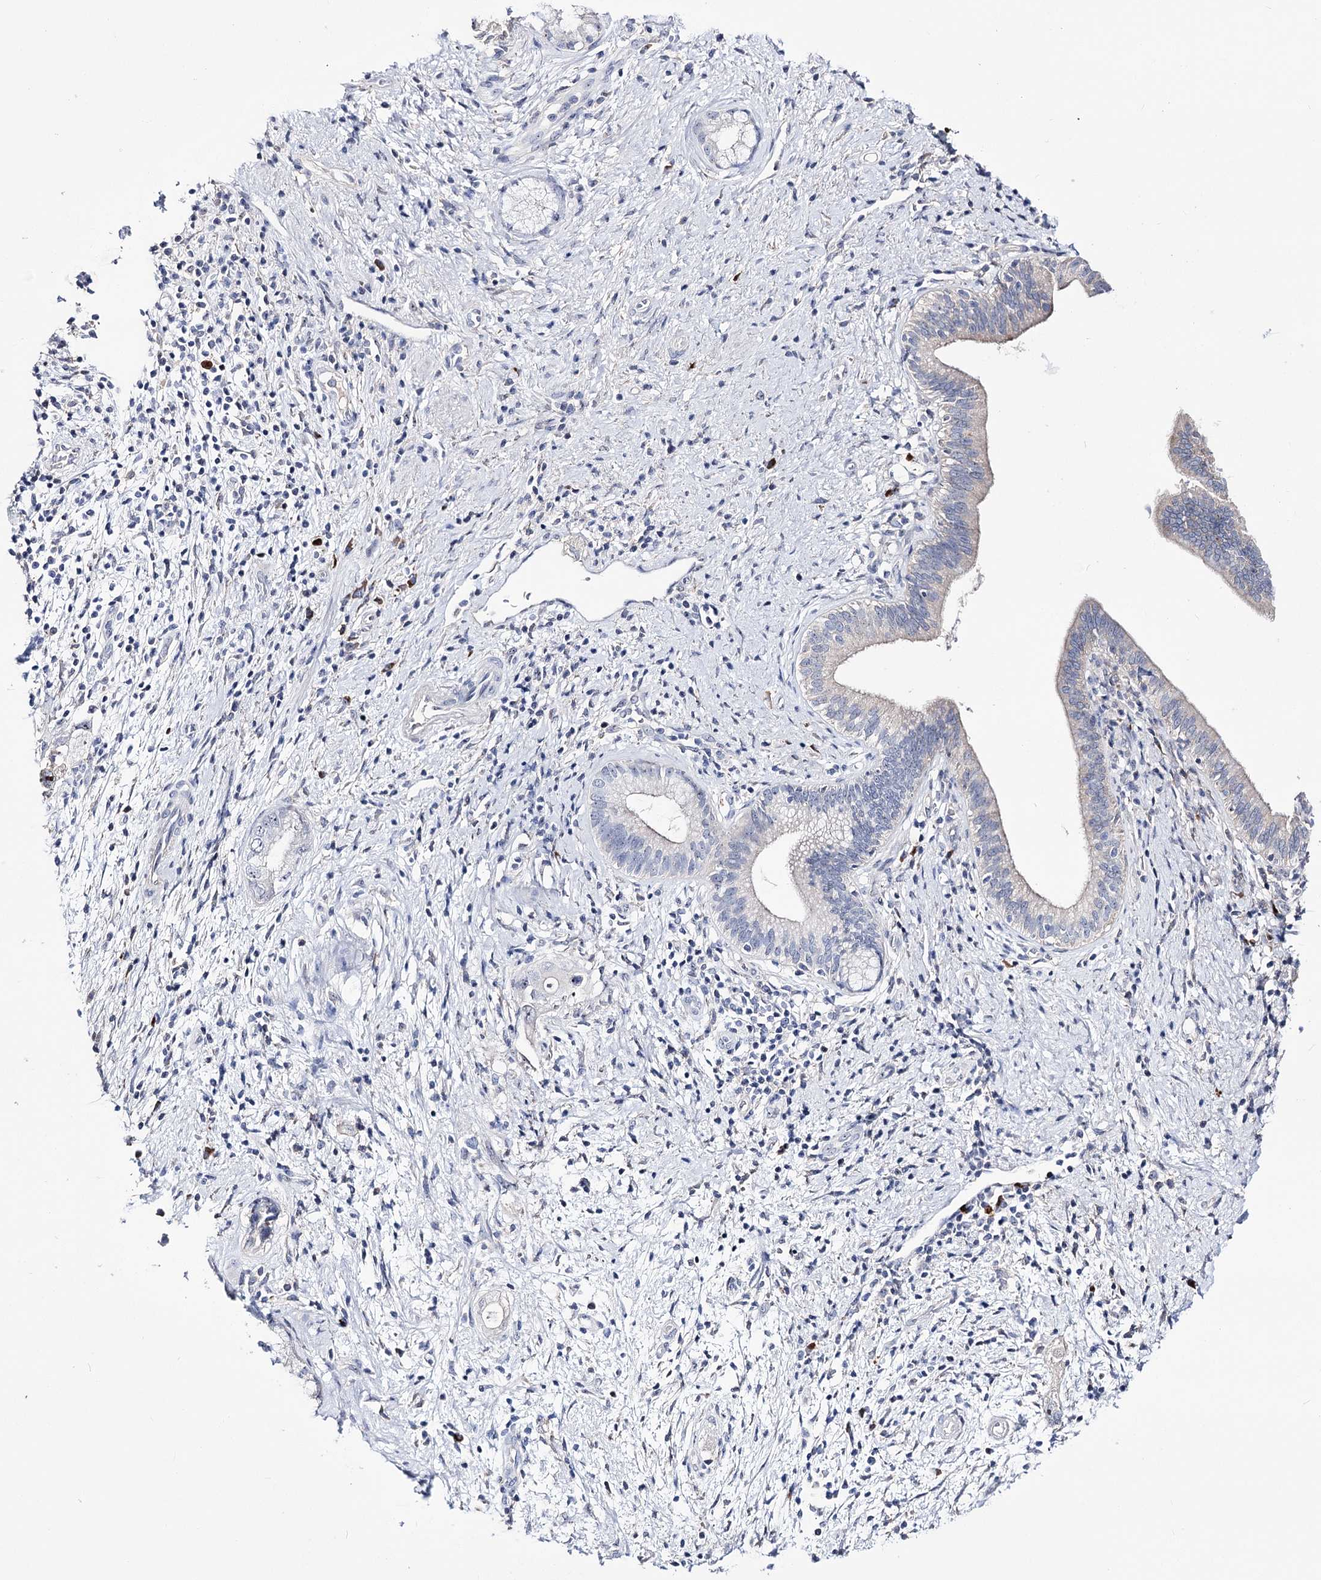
{"staining": {"intensity": "negative", "quantity": "none", "location": "none"}, "tissue": "pancreatic cancer", "cell_type": "Tumor cells", "image_type": "cancer", "snomed": [{"axis": "morphology", "description": "Adenocarcinoma, NOS"}, {"axis": "topography", "description": "Pancreas"}], "caption": "Pancreatic adenocarcinoma was stained to show a protein in brown. There is no significant positivity in tumor cells. (DAB (3,3'-diaminobenzidine) immunohistochemistry, high magnification).", "gene": "PCGF5", "patient": {"sex": "female", "age": 73}}